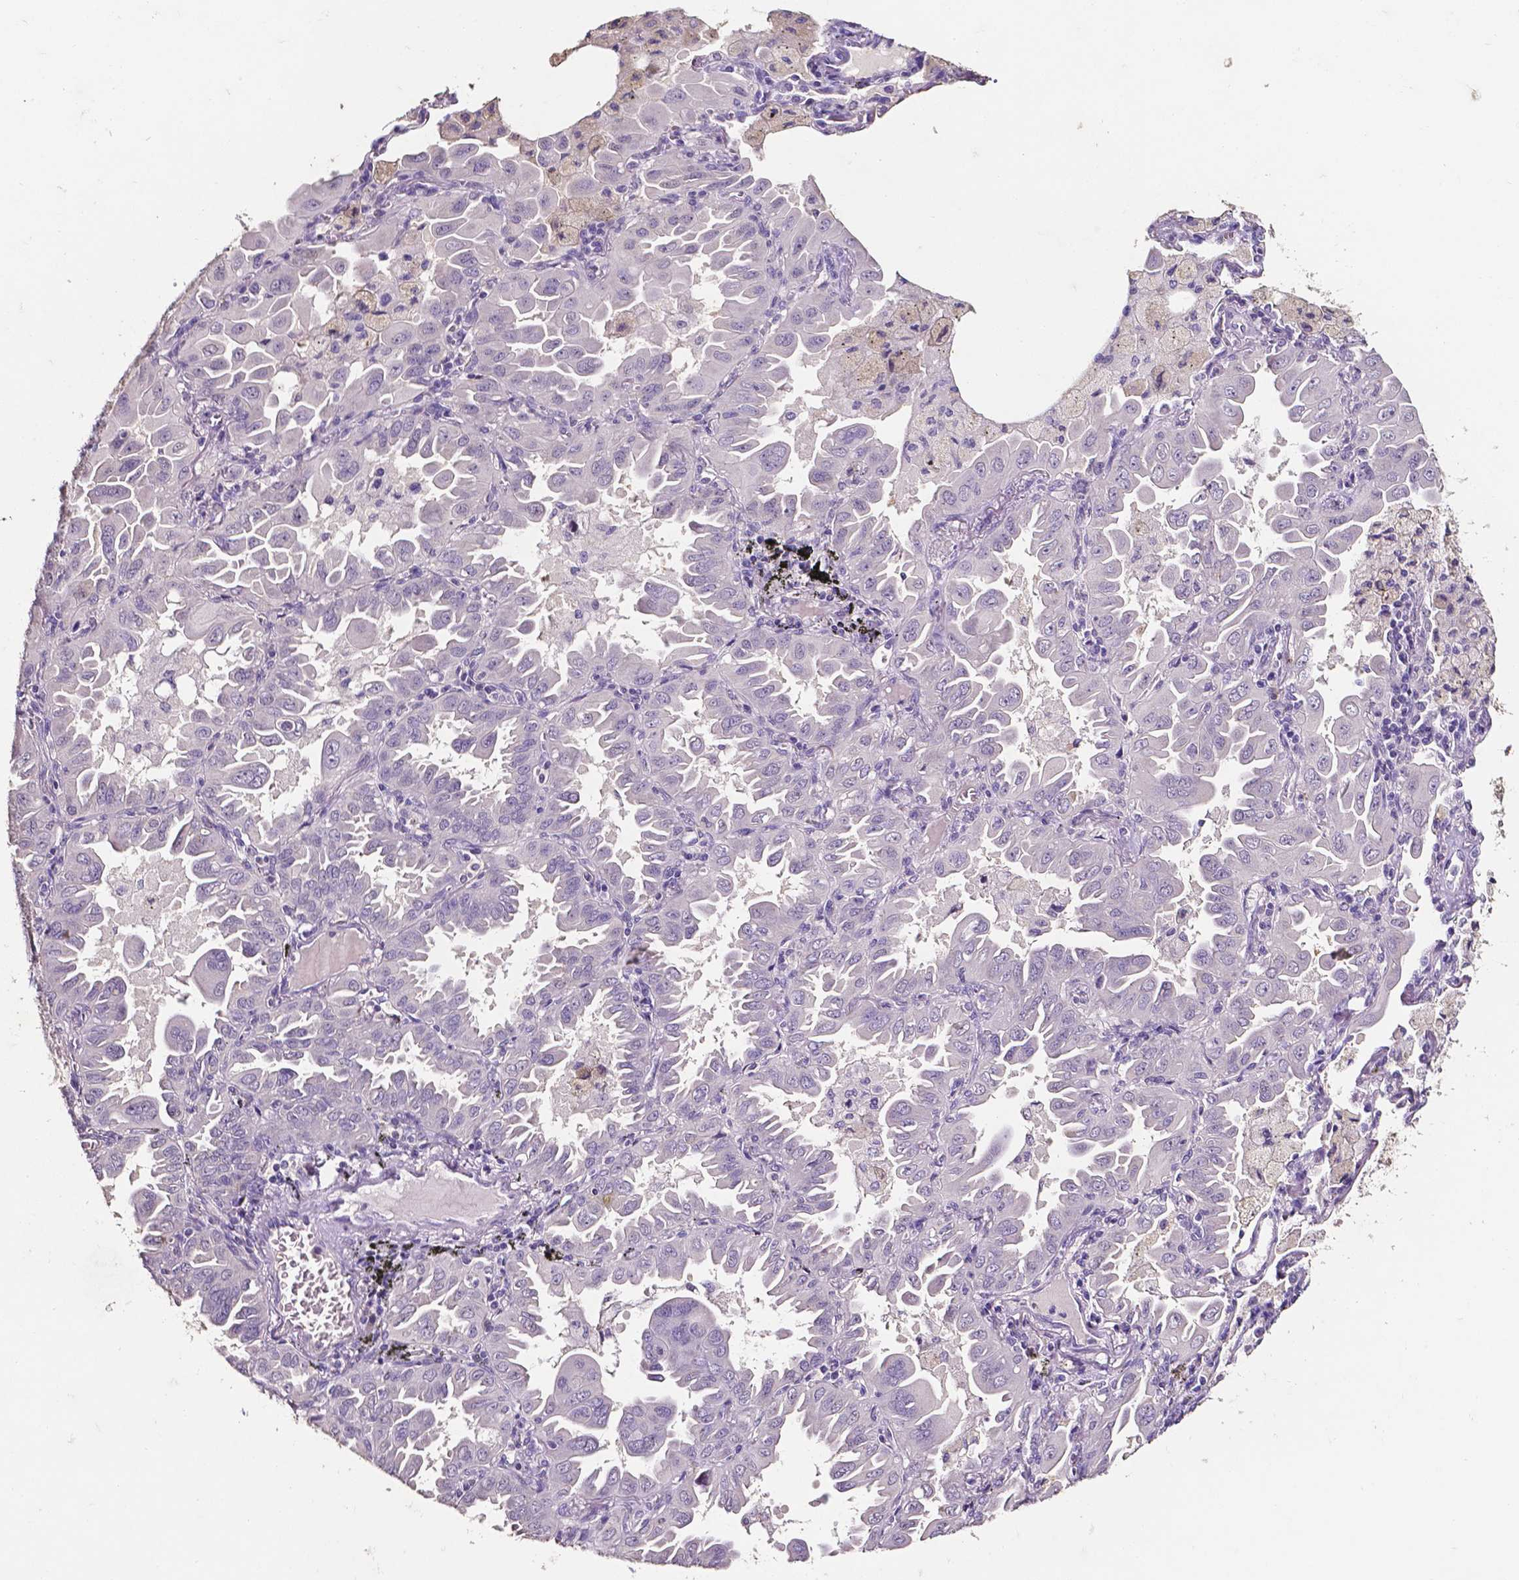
{"staining": {"intensity": "negative", "quantity": "none", "location": "none"}, "tissue": "lung cancer", "cell_type": "Tumor cells", "image_type": "cancer", "snomed": [{"axis": "morphology", "description": "Adenocarcinoma, NOS"}, {"axis": "topography", "description": "Lung"}], "caption": "This is a image of IHC staining of lung cancer, which shows no staining in tumor cells.", "gene": "PSAT1", "patient": {"sex": "male", "age": 64}}